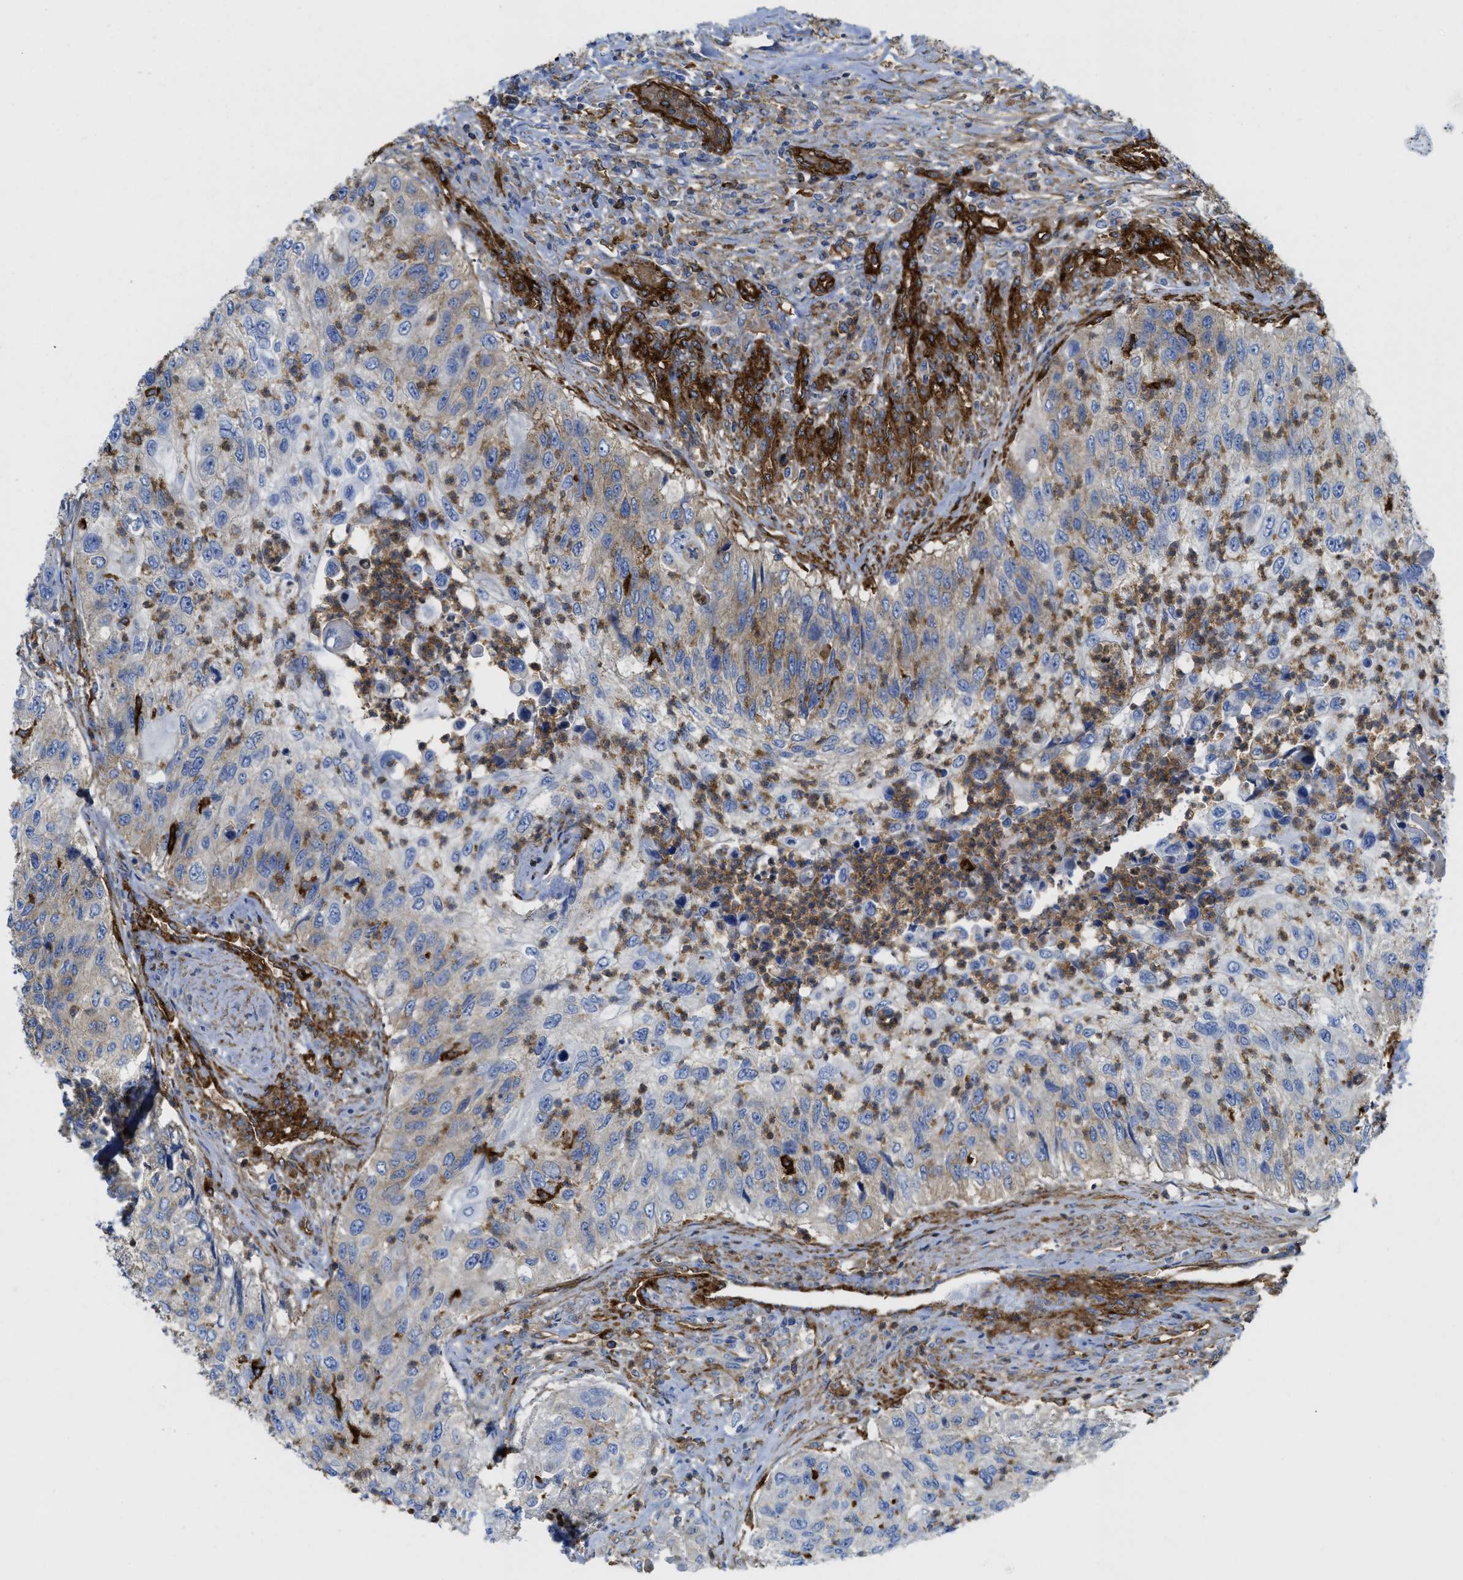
{"staining": {"intensity": "weak", "quantity": "25%-75%", "location": "cytoplasmic/membranous"}, "tissue": "urothelial cancer", "cell_type": "Tumor cells", "image_type": "cancer", "snomed": [{"axis": "morphology", "description": "Urothelial carcinoma, High grade"}, {"axis": "topography", "description": "Urinary bladder"}], "caption": "Brown immunohistochemical staining in urothelial cancer reveals weak cytoplasmic/membranous positivity in approximately 25%-75% of tumor cells. The staining was performed using DAB to visualize the protein expression in brown, while the nuclei were stained in blue with hematoxylin (Magnification: 20x).", "gene": "HIP1", "patient": {"sex": "female", "age": 60}}